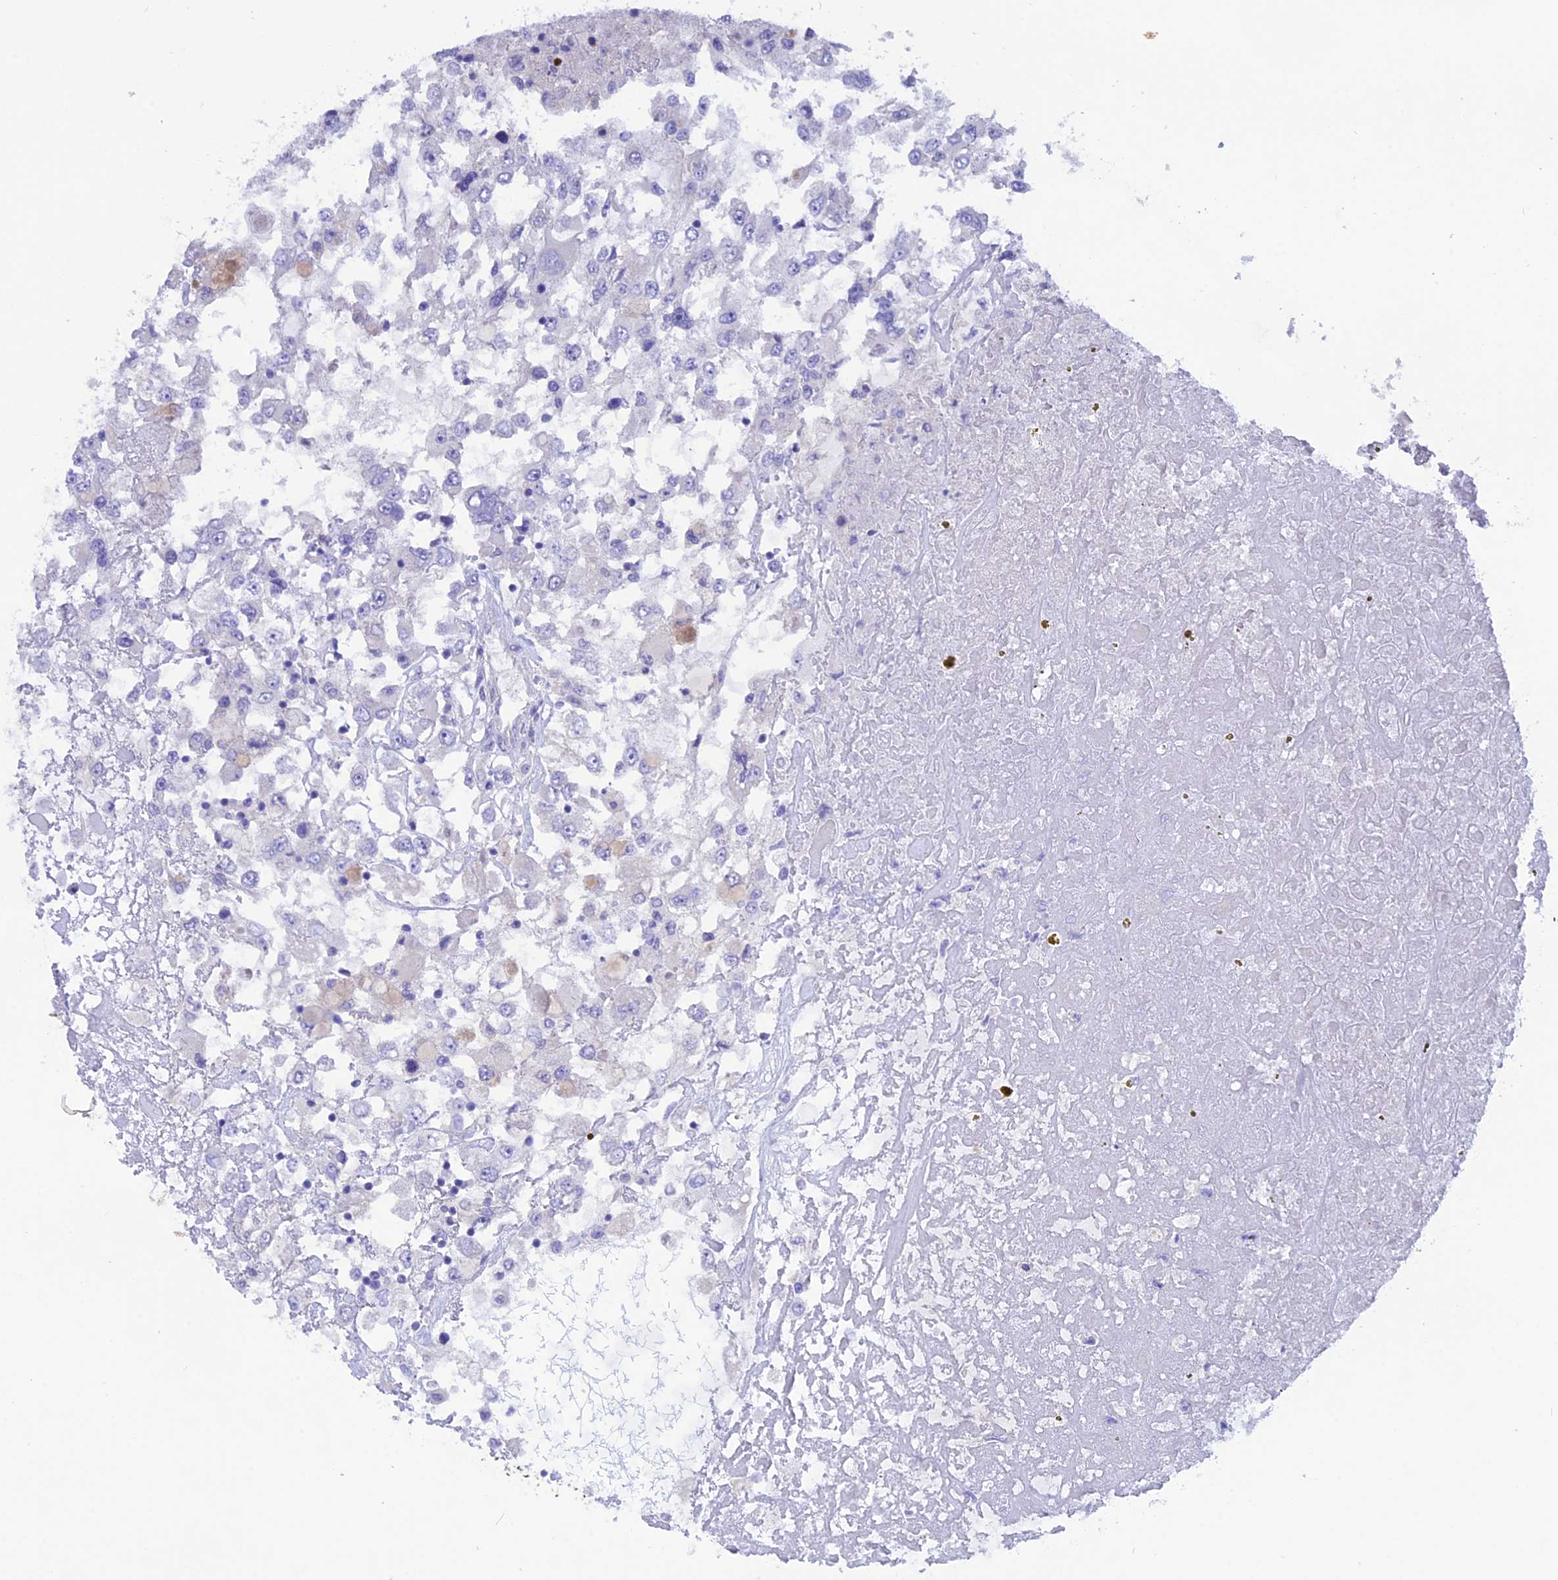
{"staining": {"intensity": "negative", "quantity": "none", "location": "none"}, "tissue": "renal cancer", "cell_type": "Tumor cells", "image_type": "cancer", "snomed": [{"axis": "morphology", "description": "Adenocarcinoma, NOS"}, {"axis": "topography", "description": "Kidney"}], "caption": "This is a photomicrograph of immunohistochemistry staining of renal cancer, which shows no expression in tumor cells.", "gene": "TMEM138", "patient": {"sex": "female", "age": 52}}